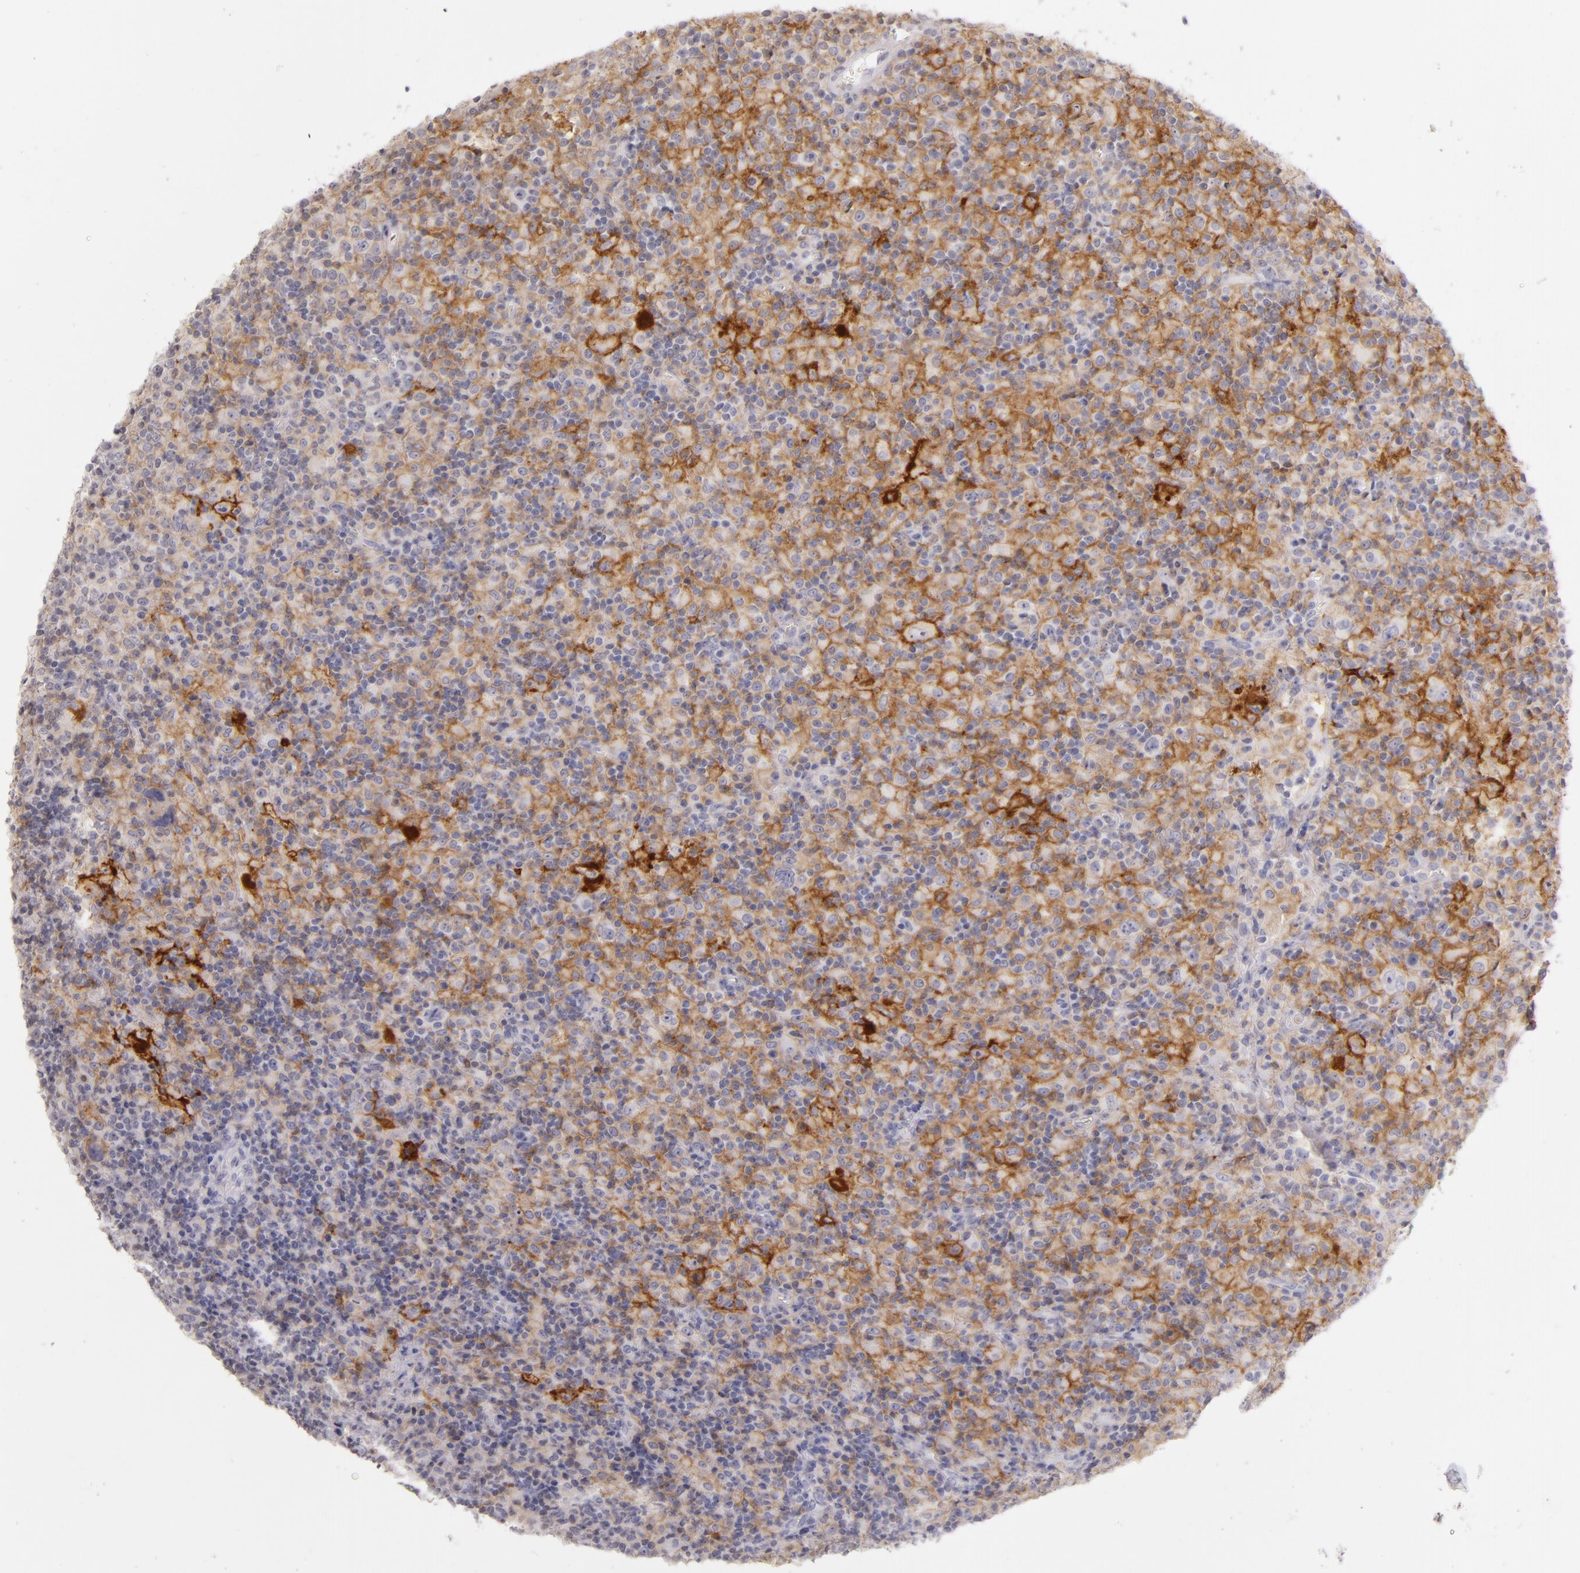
{"staining": {"intensity": "negative", "quantity": "none", "location": "none"}, "tissue": "lymphoma", "cell_type": "Tumor cells", "image_type": "cancer", "snomed": [{"axis": "morphology", "description": "Hodgkin's disease, NOS"}, {"axis": "topography", "description": "Lymph node"}], "caption": "Tumor cells show no significant protein positivity in lymphoma.", "gene": "CD40", "patient": {"sex": "male", "age": 46}}